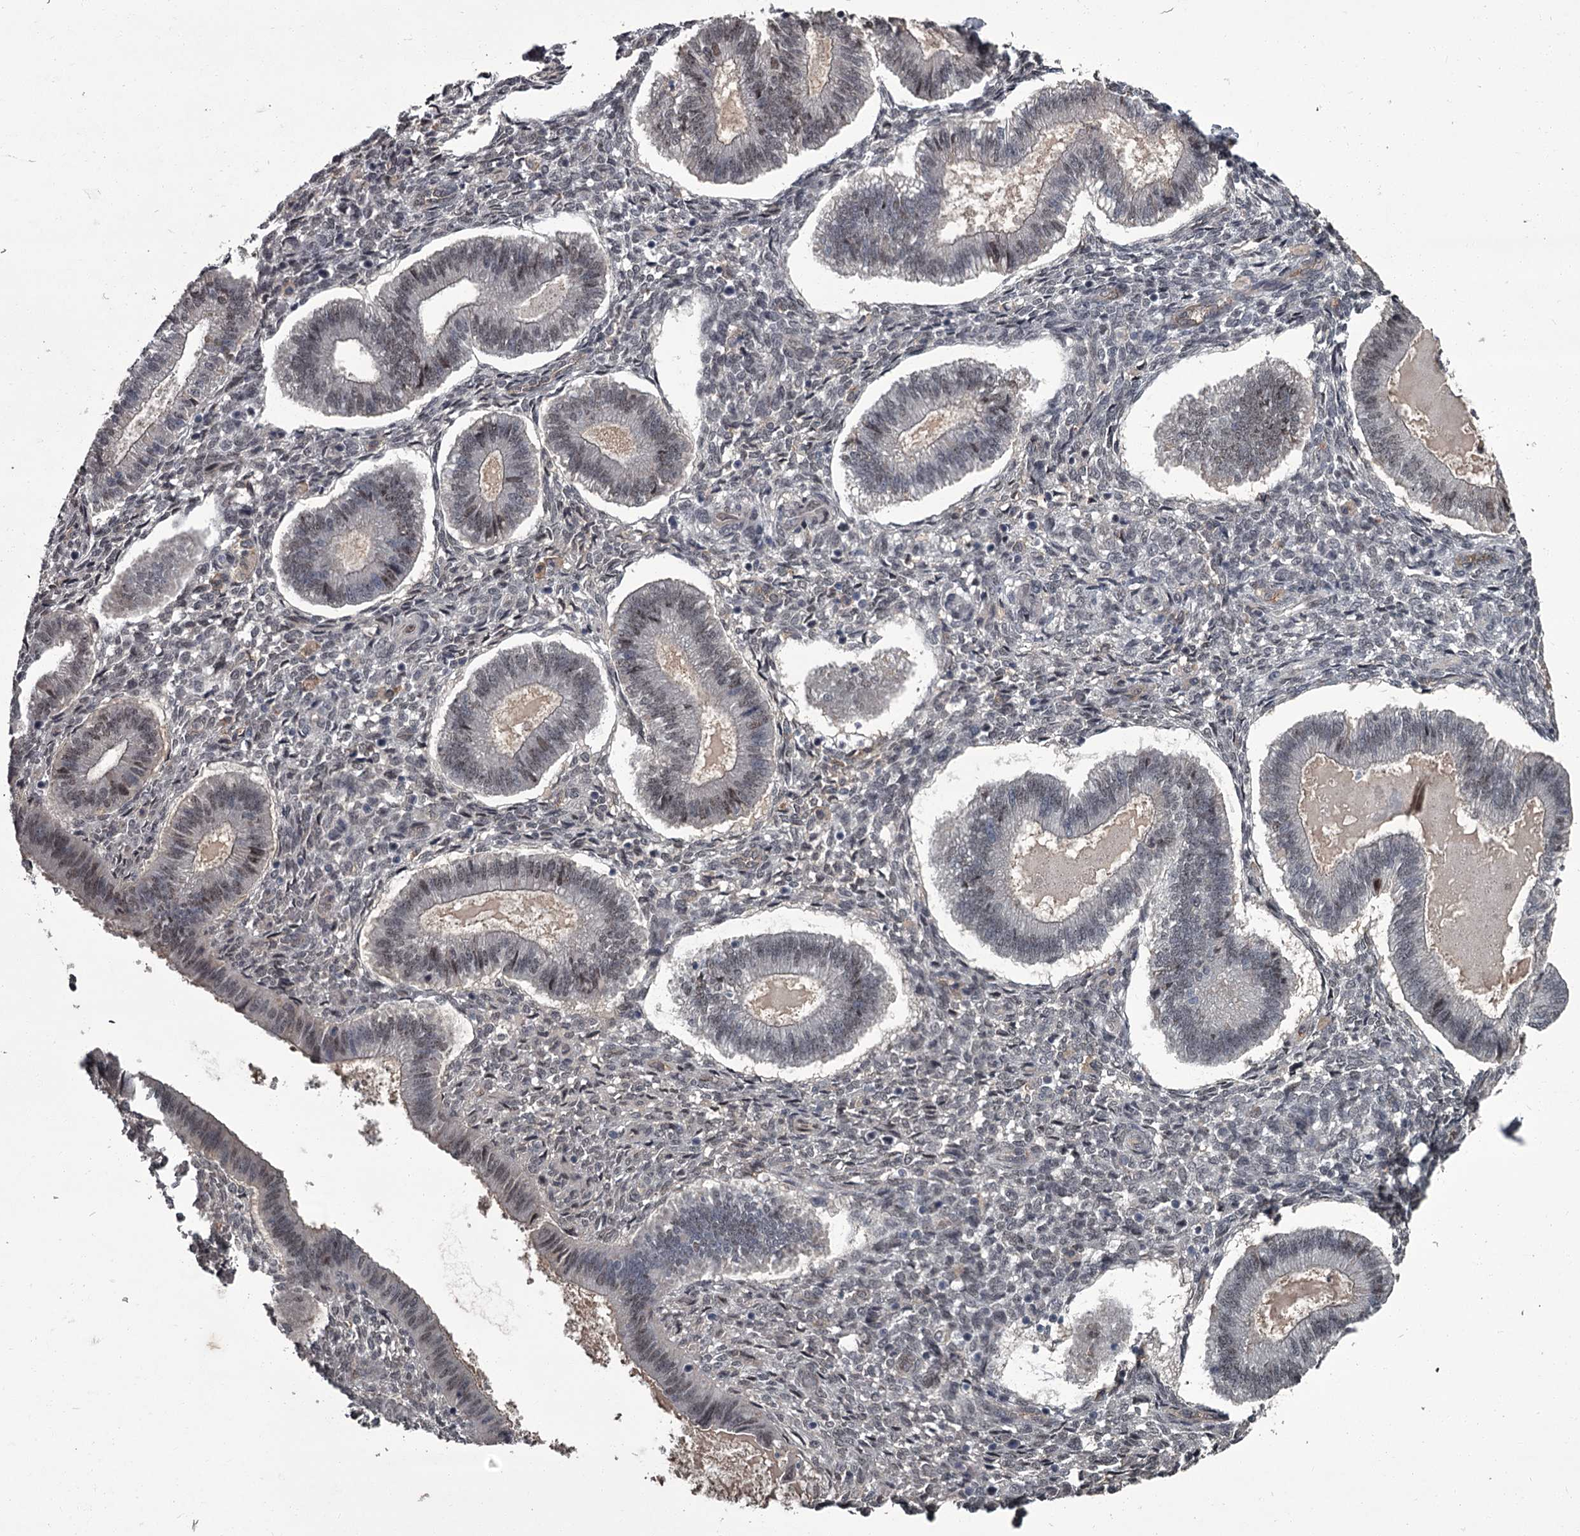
{"staining": {"intensity": "negative", "quantity": "none", "location": "none"}, "tissue": "endometrium", "cell_type": "Cells in endometrial stroma", "image_type": "normal", "snomed": [{"axis": "morphology", "description": "Normal tissue, NOS"}, {"axis": "topography", "description": "Endometrium"}], "caption": "There is no significant positivity in cells in endometrial stroma of endometrium.", "gene": "FLVCR2", "patient": {"sex": "female", "age": 25}}